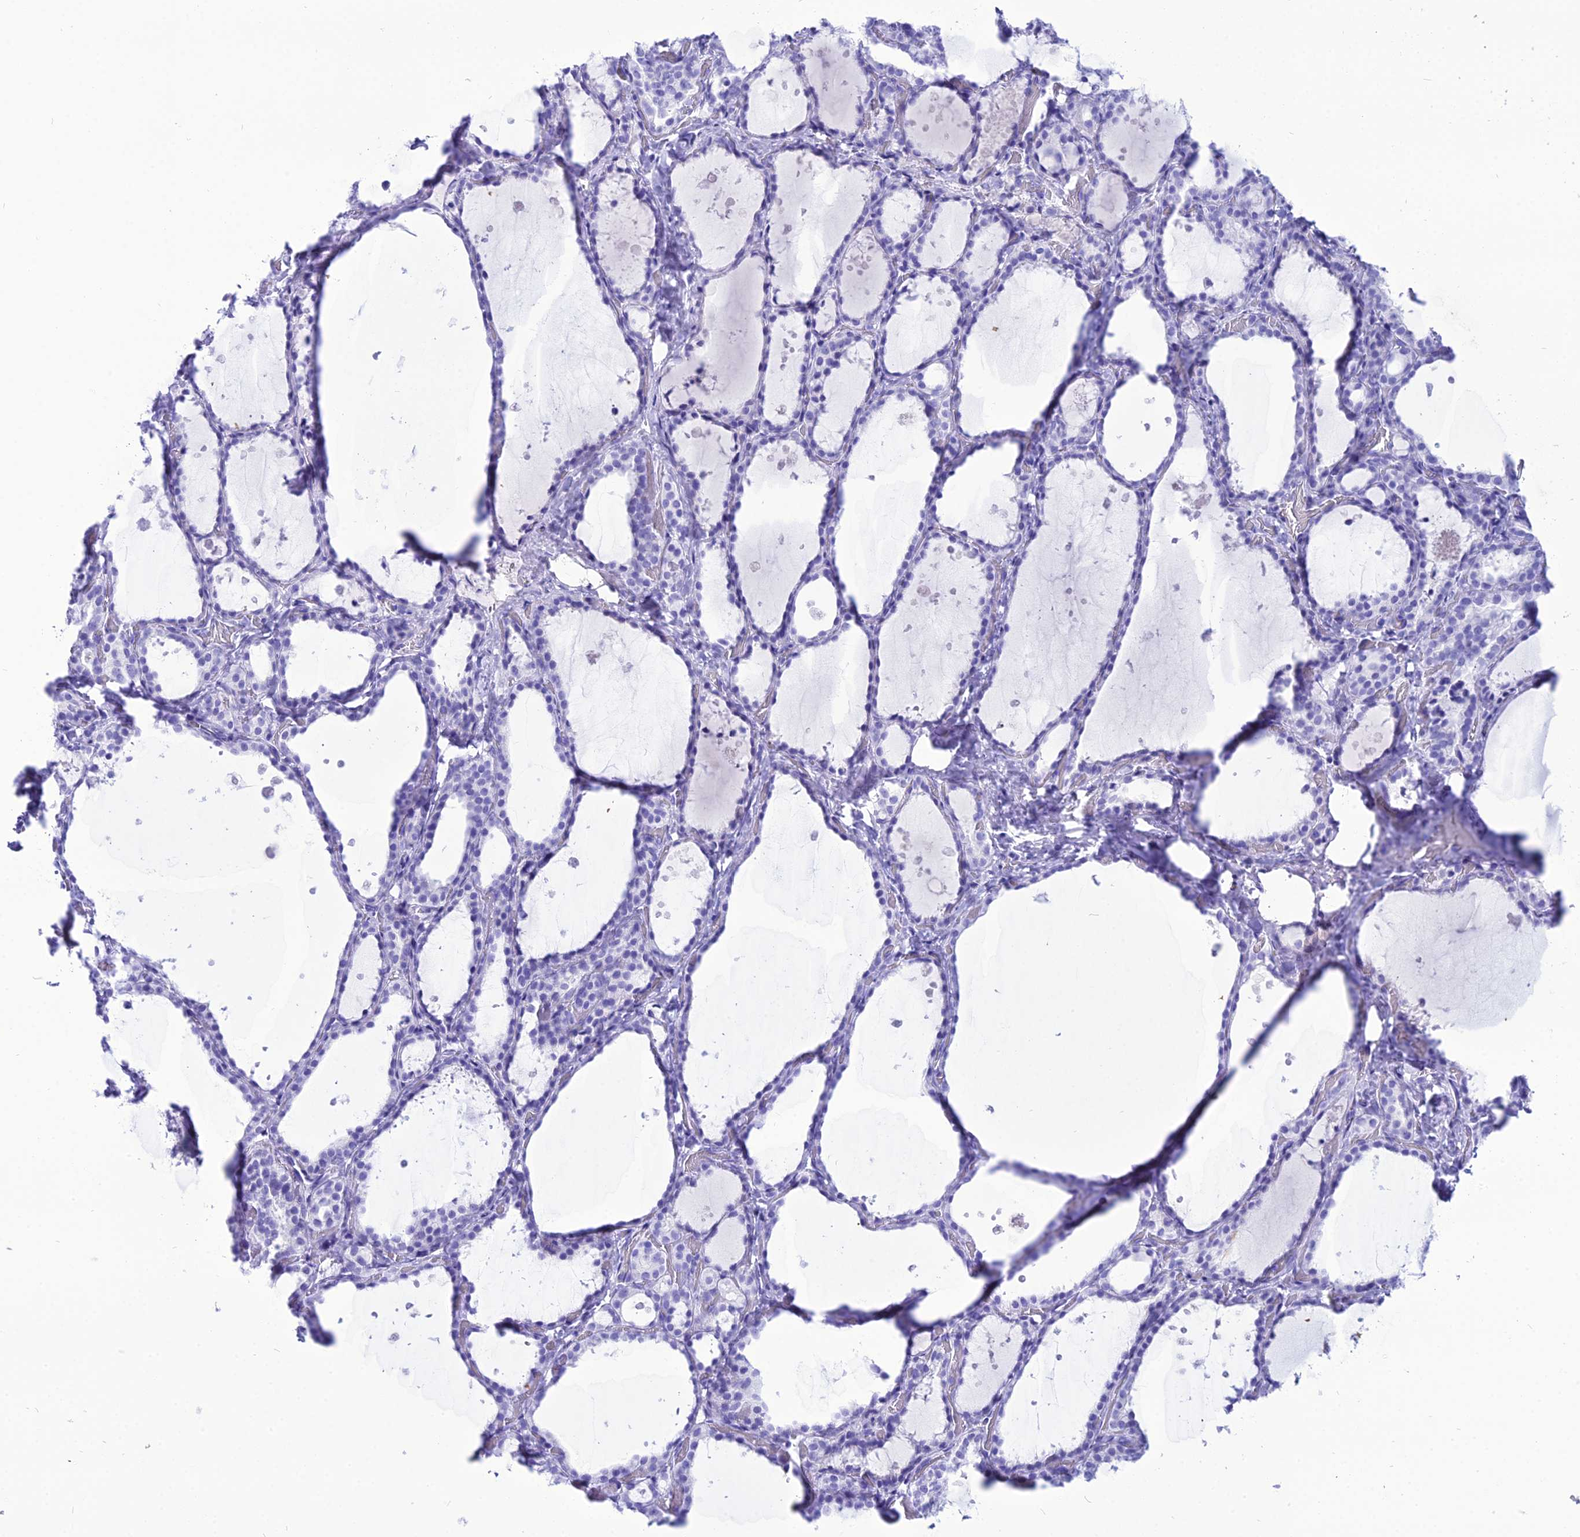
{"staining": {"intensity": "negative", "quantity": "none", "location": "none"}, "tissue": "thyroid gland", "cell_type": "Glandular cells", "image_type": "normal", "snomed": [{"axis": "morphology", "description": "Normal tissue, NOS"}, {"axis": "topography", "description": "Thyroid gland"}], "caption": "Immunohistochemistry histopathology image of benign thyroid gland: thyroid gland stained with DAB (3,3'-diaminobenzidine) demonstrates no significant protein expression in glandular cells.", "gene": "PNMA5", "patient": {"sex": "female", "age": 44}}